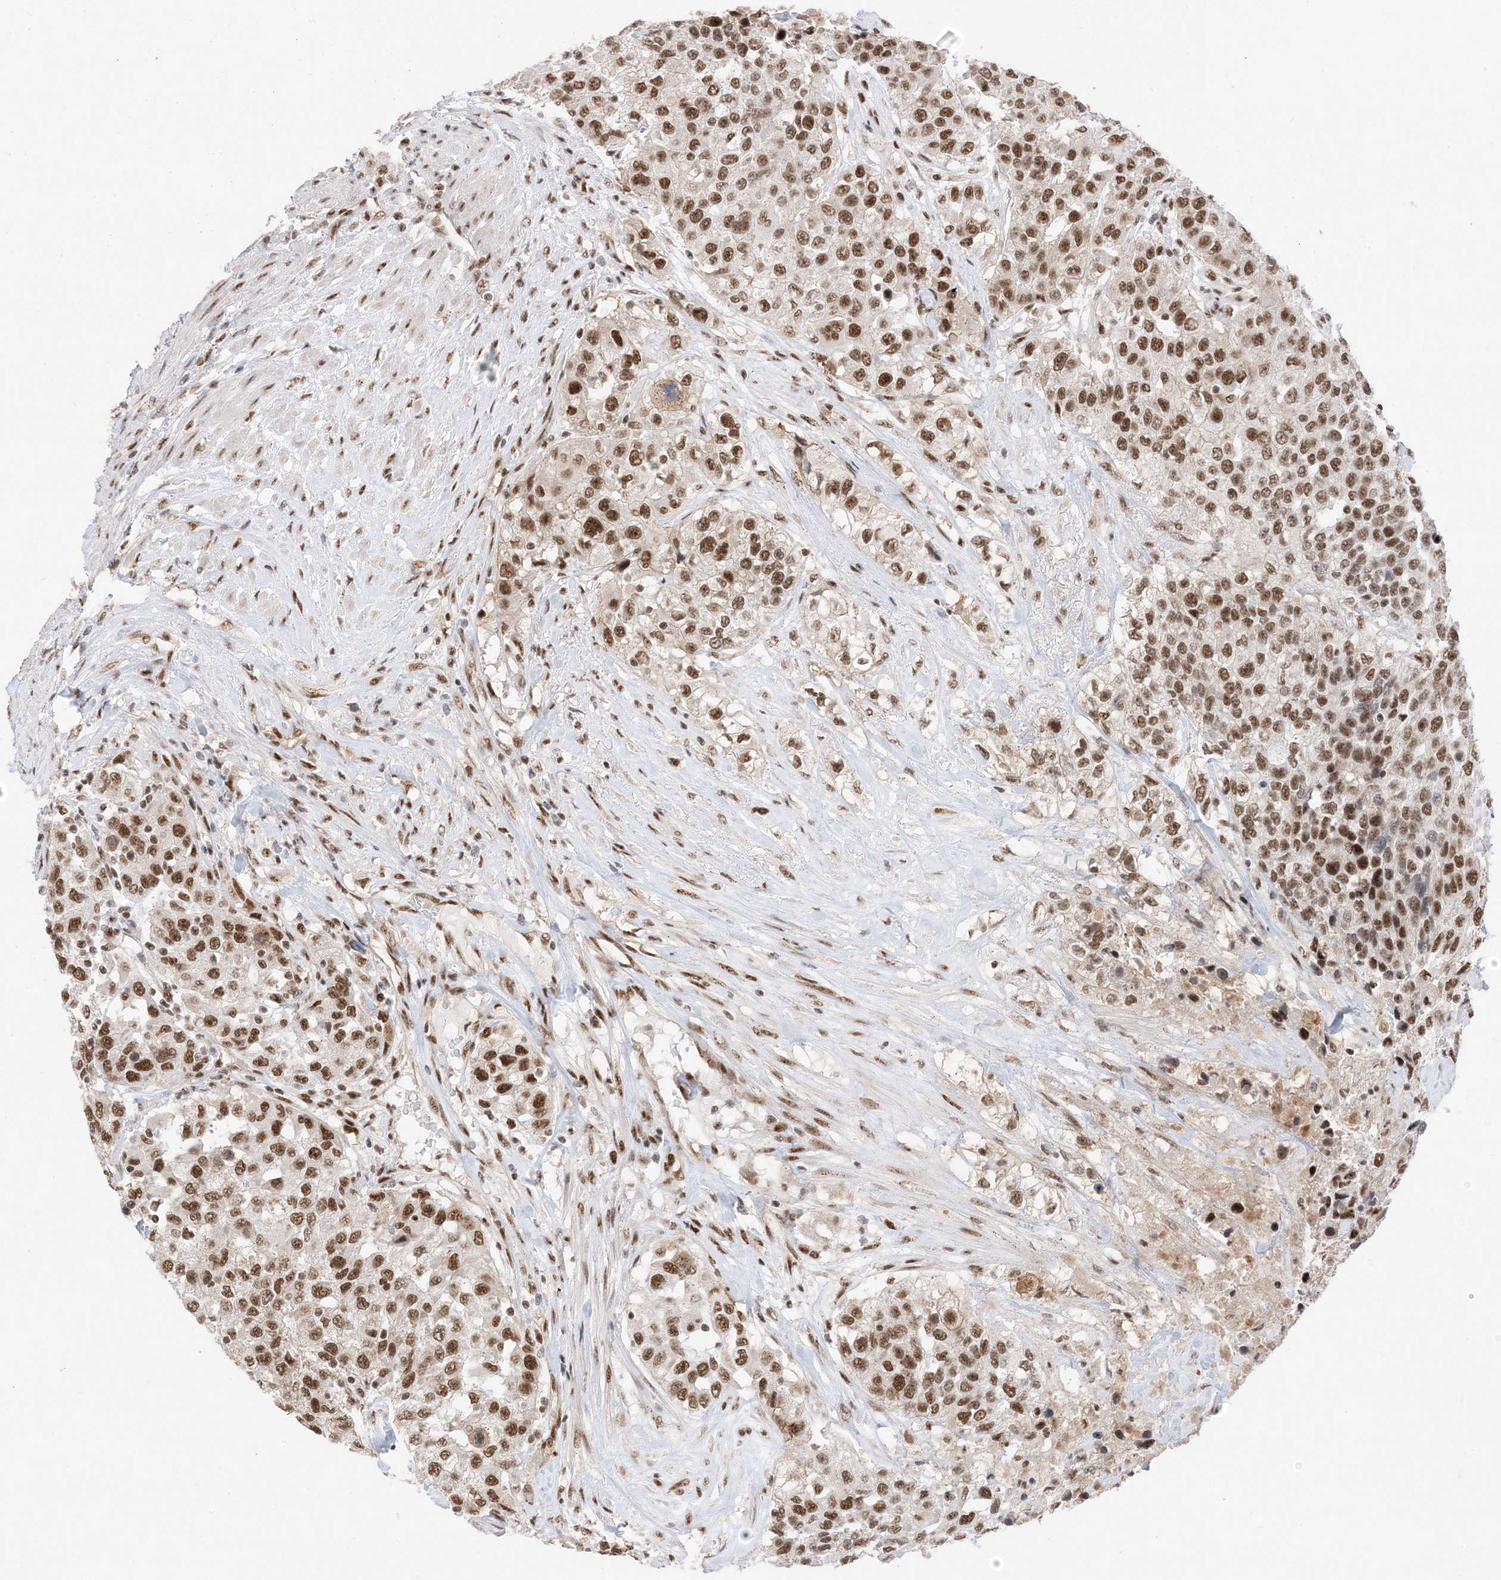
{"staining": {"intensity": "strong", "quantity": ">75%", "location": "nuclear"}, "tissue": "urothelial cancer", "cell_type": "Tumor cells", "image_type": "cancer", "snomed": [{"axis": "morphology", "description": "Urothelial carcinoma, High grade"}, {"axis": "topography", "description": "Urinary bladder"}], "caption": "This histopathology image shows high-grade urothelial carcinoma stained with IHC to label a protein in brown. The nuclear of tumor cells show strong positivity for the protein. Nuclei are counter-stained blue.", "gene": "SF3A3", "patient": {"sex": "female", "age": 80}}